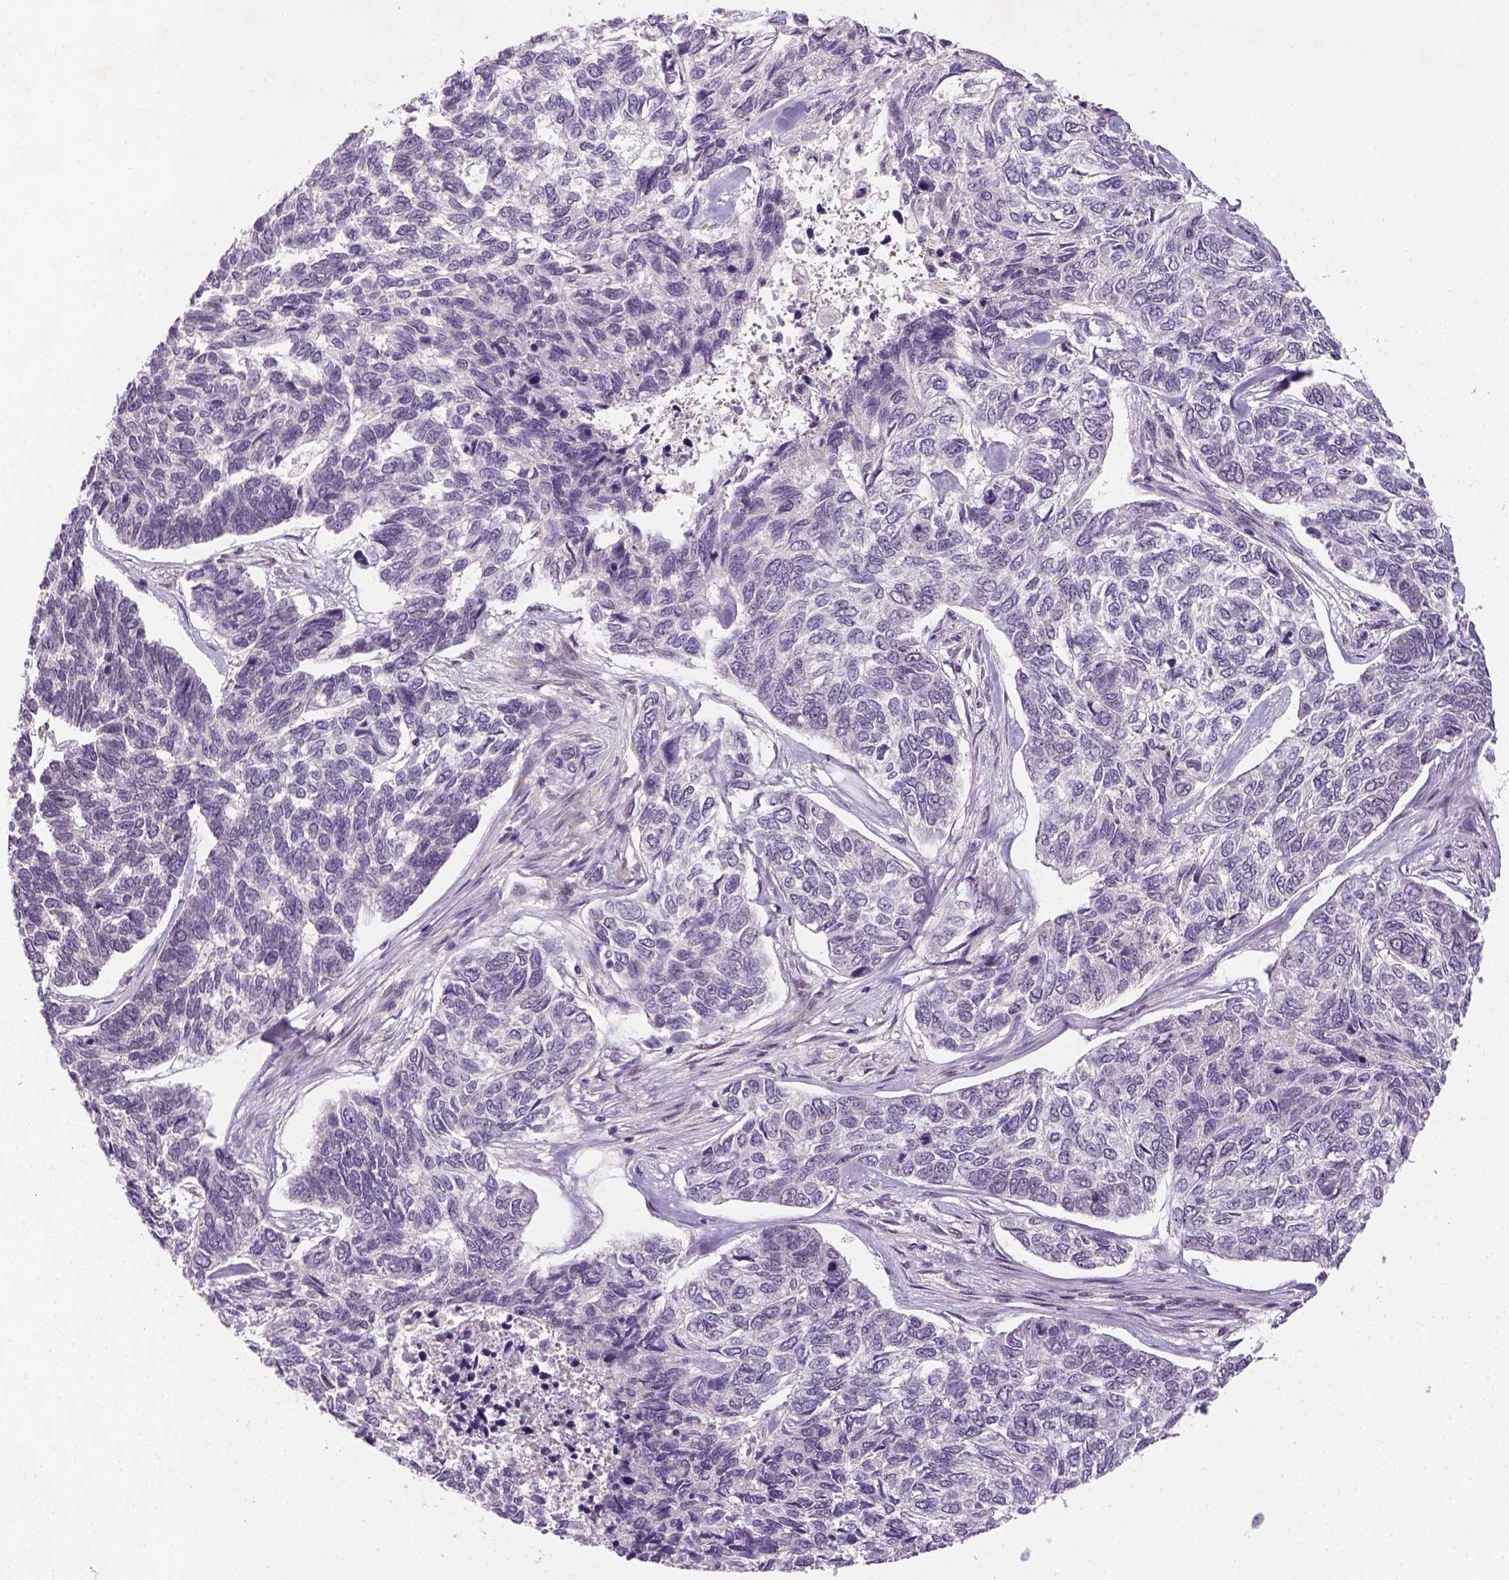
{"staining": {"intensity": "negative", "quantity": "none", "location": "none"}, "tissue": "skin cancer", "cell_type": "Tumor cells", "image_type": "cancer", "snomed": [{"axis": "morphology", "description": "Basal cell carcinoma"}, {"axis": "topography", "description": "Skin"}], "caption": "DAB (3,3'-diaminobenzidine) immunohistochemical staining of skin cancer (basal cell carcinoma) shows no significant staining in tumor cells.", "gene": "MAGEB3", "patient": {"sex": "female", "age": 65}}